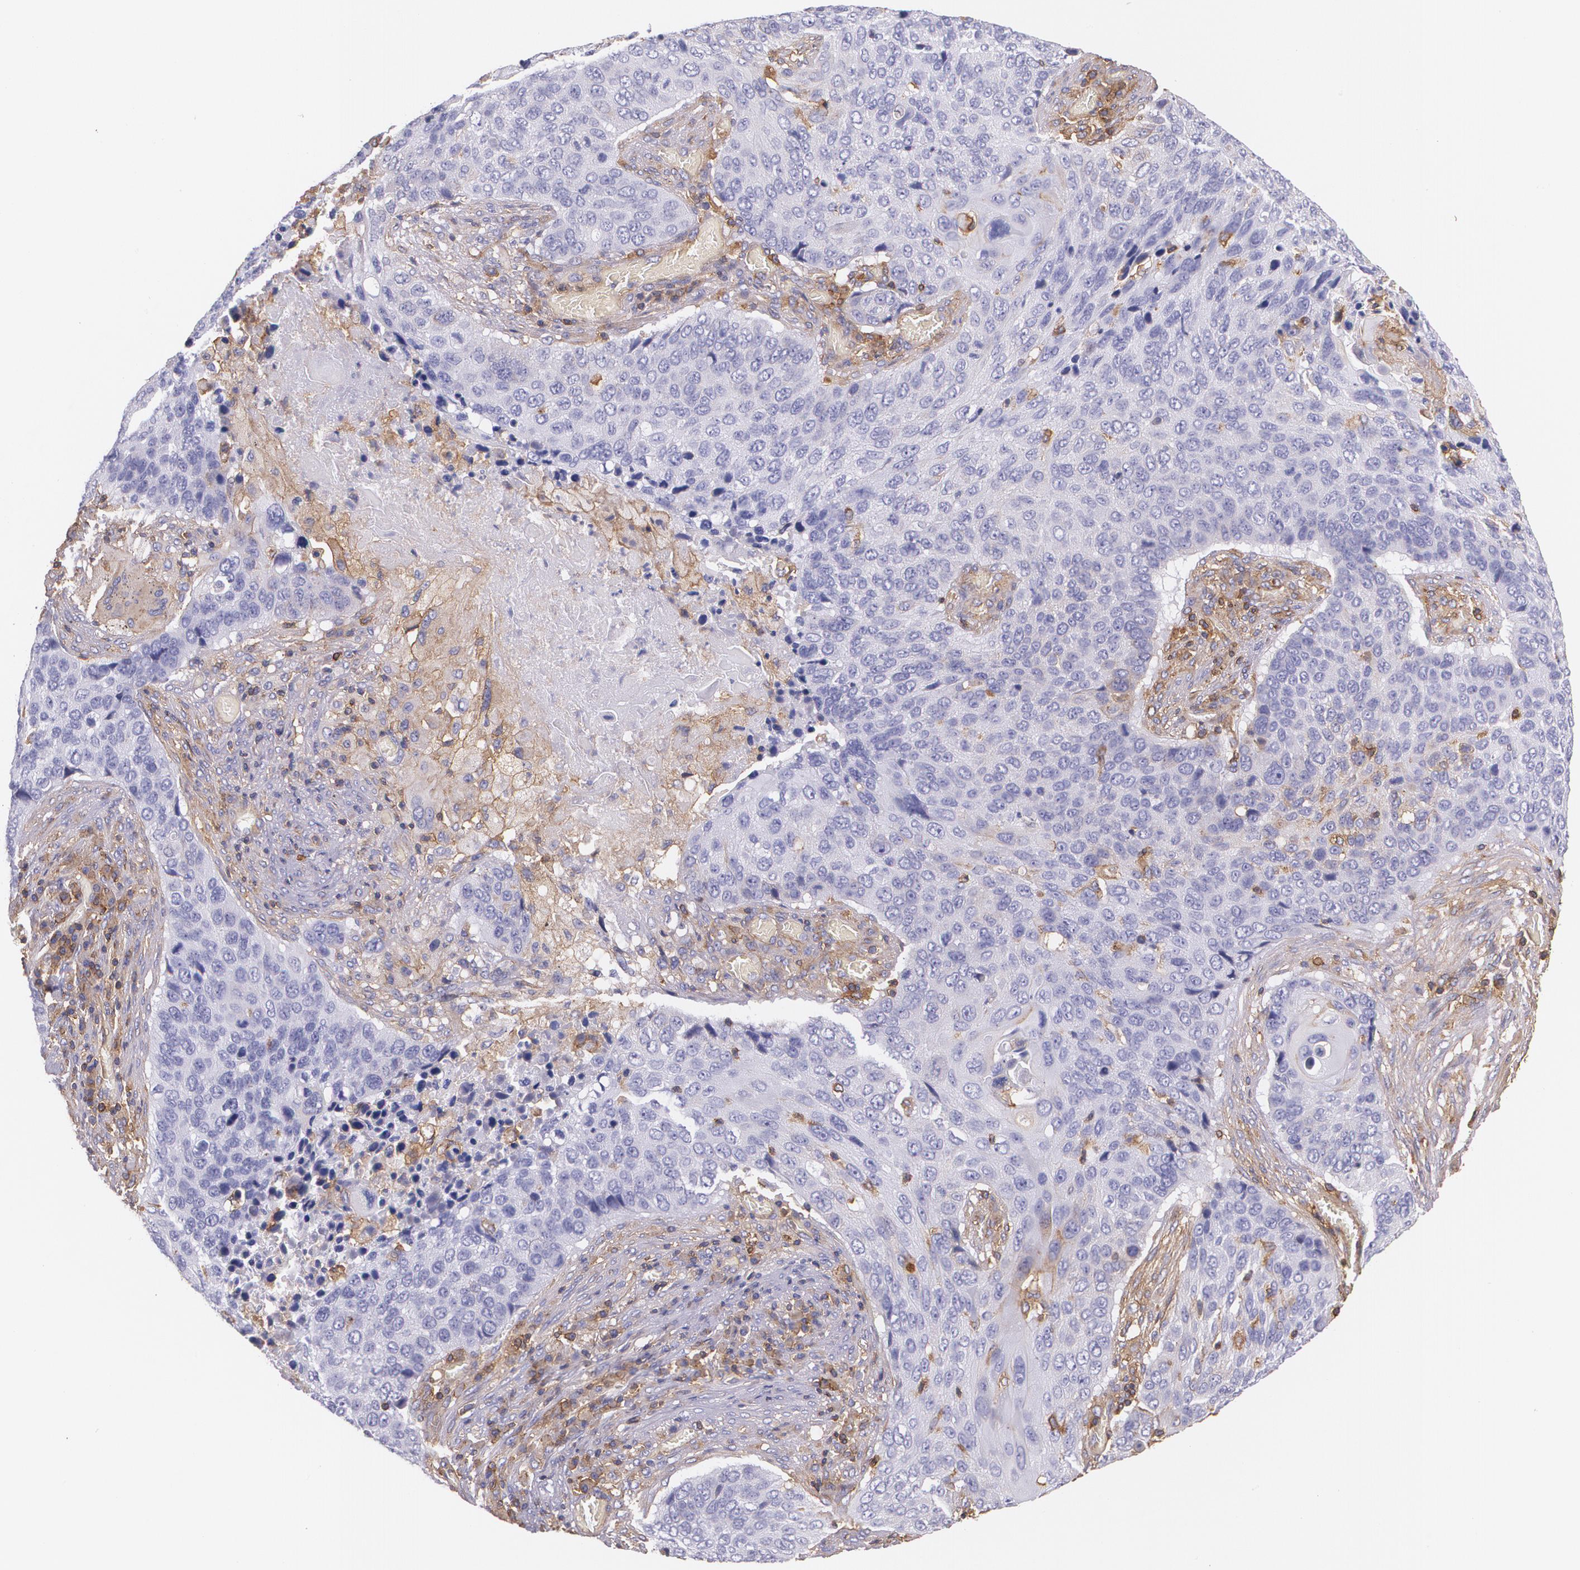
{"staining": {"intensity": "negative", "quantity": "none", "location": "none"}, "tissue": "lung cancer", "cell_type": "Tumor cells", "image_type": "cancer", "snomed": [{"axis": "morphology", "description": "Squamous cell carcinoma, NOS"}, {"axis": "topography", "description": "Lung"}], "caption": "This is an IHC image of human lung squamous cell carcinoma. There is no positivity in tumor cells.", "gene": "B2M", "patient": {"sex": "male", "age": 68}}